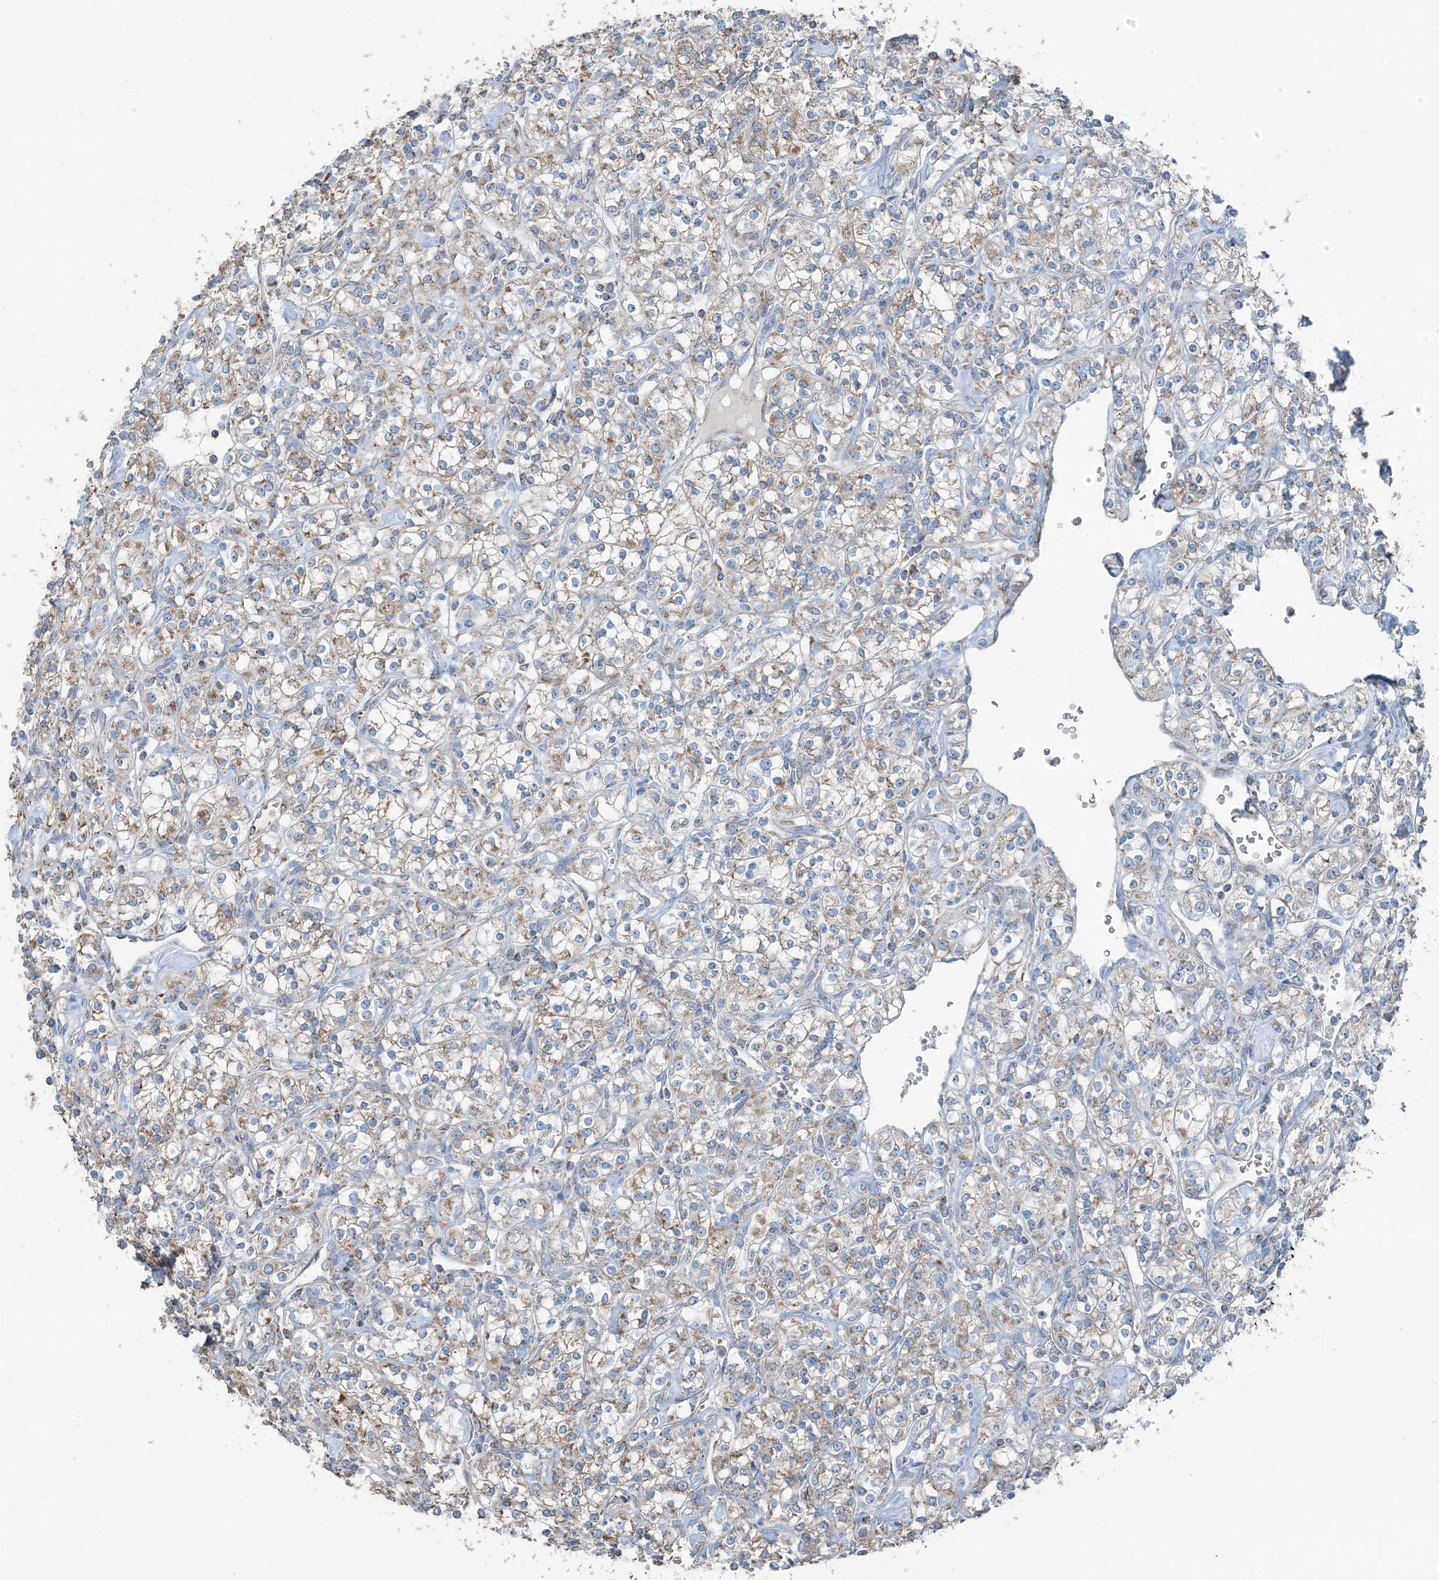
{"staining": {"intensity": "weak", "quantity": ">75%", "location": "cytoplasmic/membranous"}, "tissue": "renal cancer", "cell_type": "Tumor cells", "image_type": "cancer", "snomed": [{"axis": "morphology", "description": "Adenocarcinoma, NOS"}, {"axis": "topography", "description": "Kidney"}], "caption": "Immunohistochemistry (IHC) (DAB (3,3'-diaminobenzidine)) staining of adenocarcinoma (renal) exhibits weak cytoplasmic/membranous protein expression in about >75% of tumor cells. Nuclei are stained in blue.", "gene": "SUCLG1", "patient": {"sex": "male", "age": 77}}